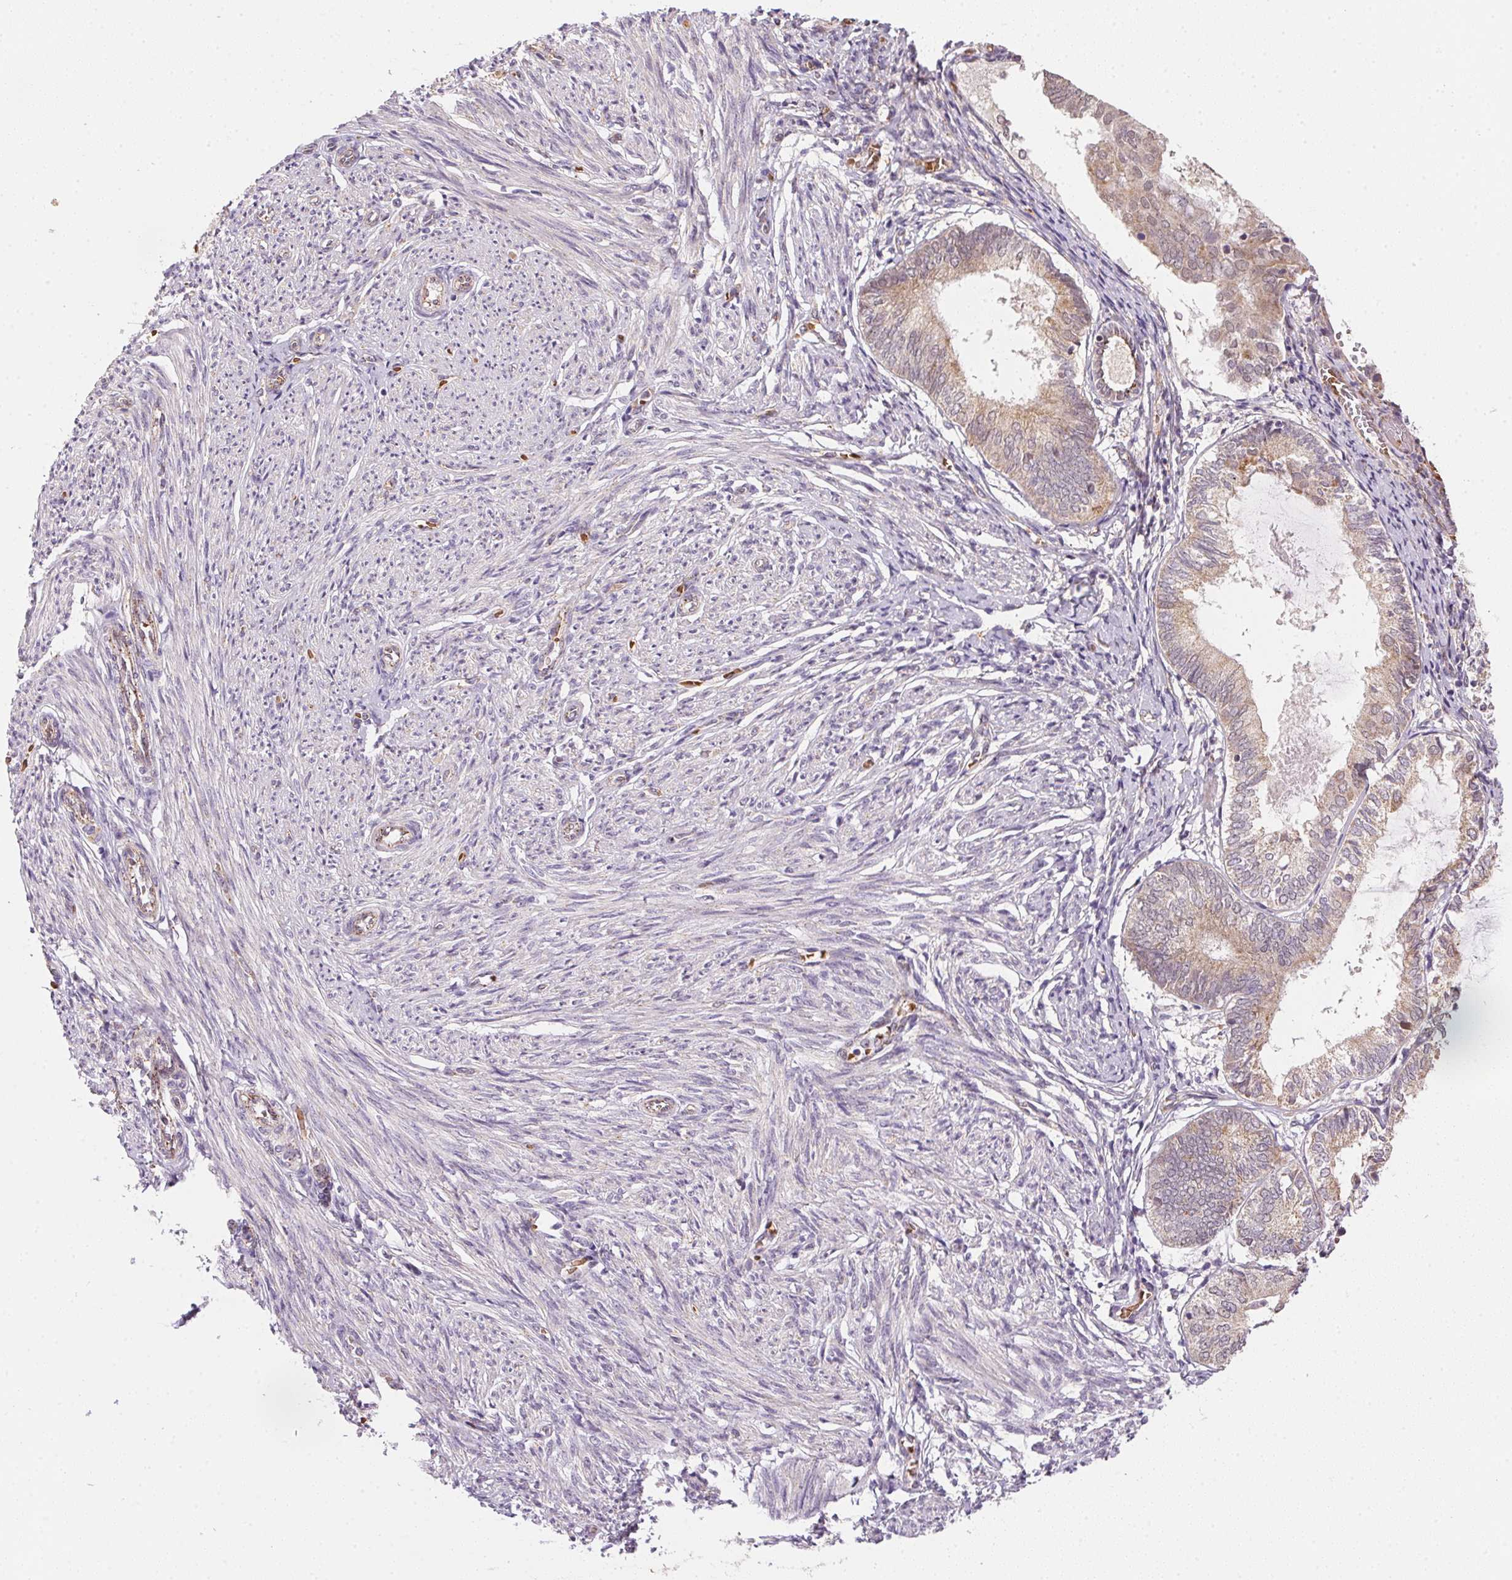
{"staining": {"intensity": "negative", "quantity": "none", "location": "none"}, "tissue": "endometrium", "cell_type": "Cells in endometrial stroma", "image_type": "normal", "snomed": [{"axis": "morphology", "description": "Normal tissue, NOS"}, {"axis": "topography", "description": "Endometrium"}], "caption": "Immunohistochemistry histopathology image of benign endometrium stained for a protein (brown), which displays no positivity in cells in endometrial stroma. (DAB immunohistochemistry visualized using brightfield microscopy, high magnification).", "gene": "METTL13", "patient": {"sex": "female", "age": 50}}